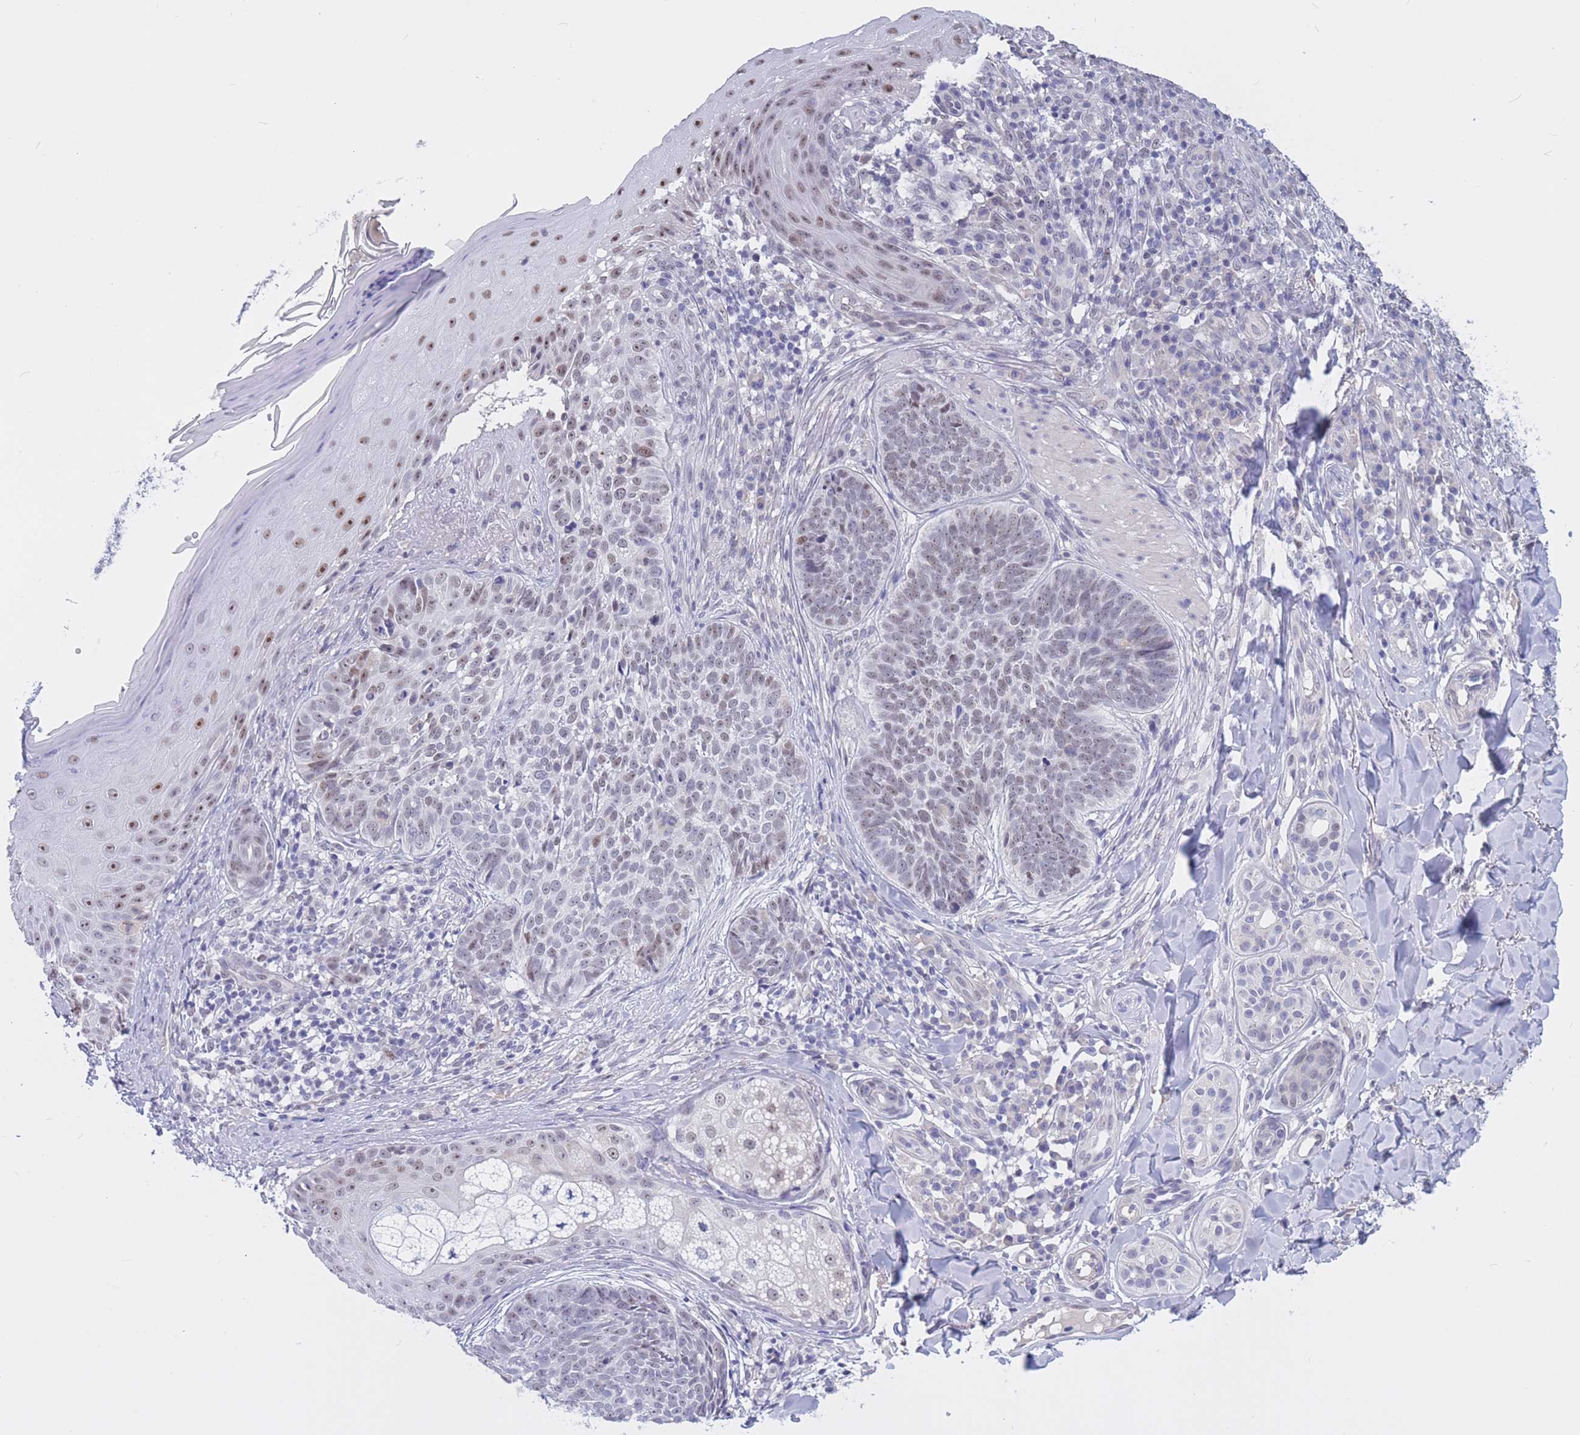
{"staining": {"intensity": "weak", "quantity": ">75%", "location": "nuclear"}, "tissue": "skin cancer", "cell_type": "Tumor cells", "image_type": "cancer", "snomed": [{"axis": "morphology", "description": "Basal cell carcinoma"}, {"axis": "topography", "description": "Skin"}], "caption": "A micrograph of skin basal cell carcinoma stained for a protein displays weak nuclear brown staining in tumor cells.", "gene": "BOP1", "patient": {"sex": "female", "age": 61}}